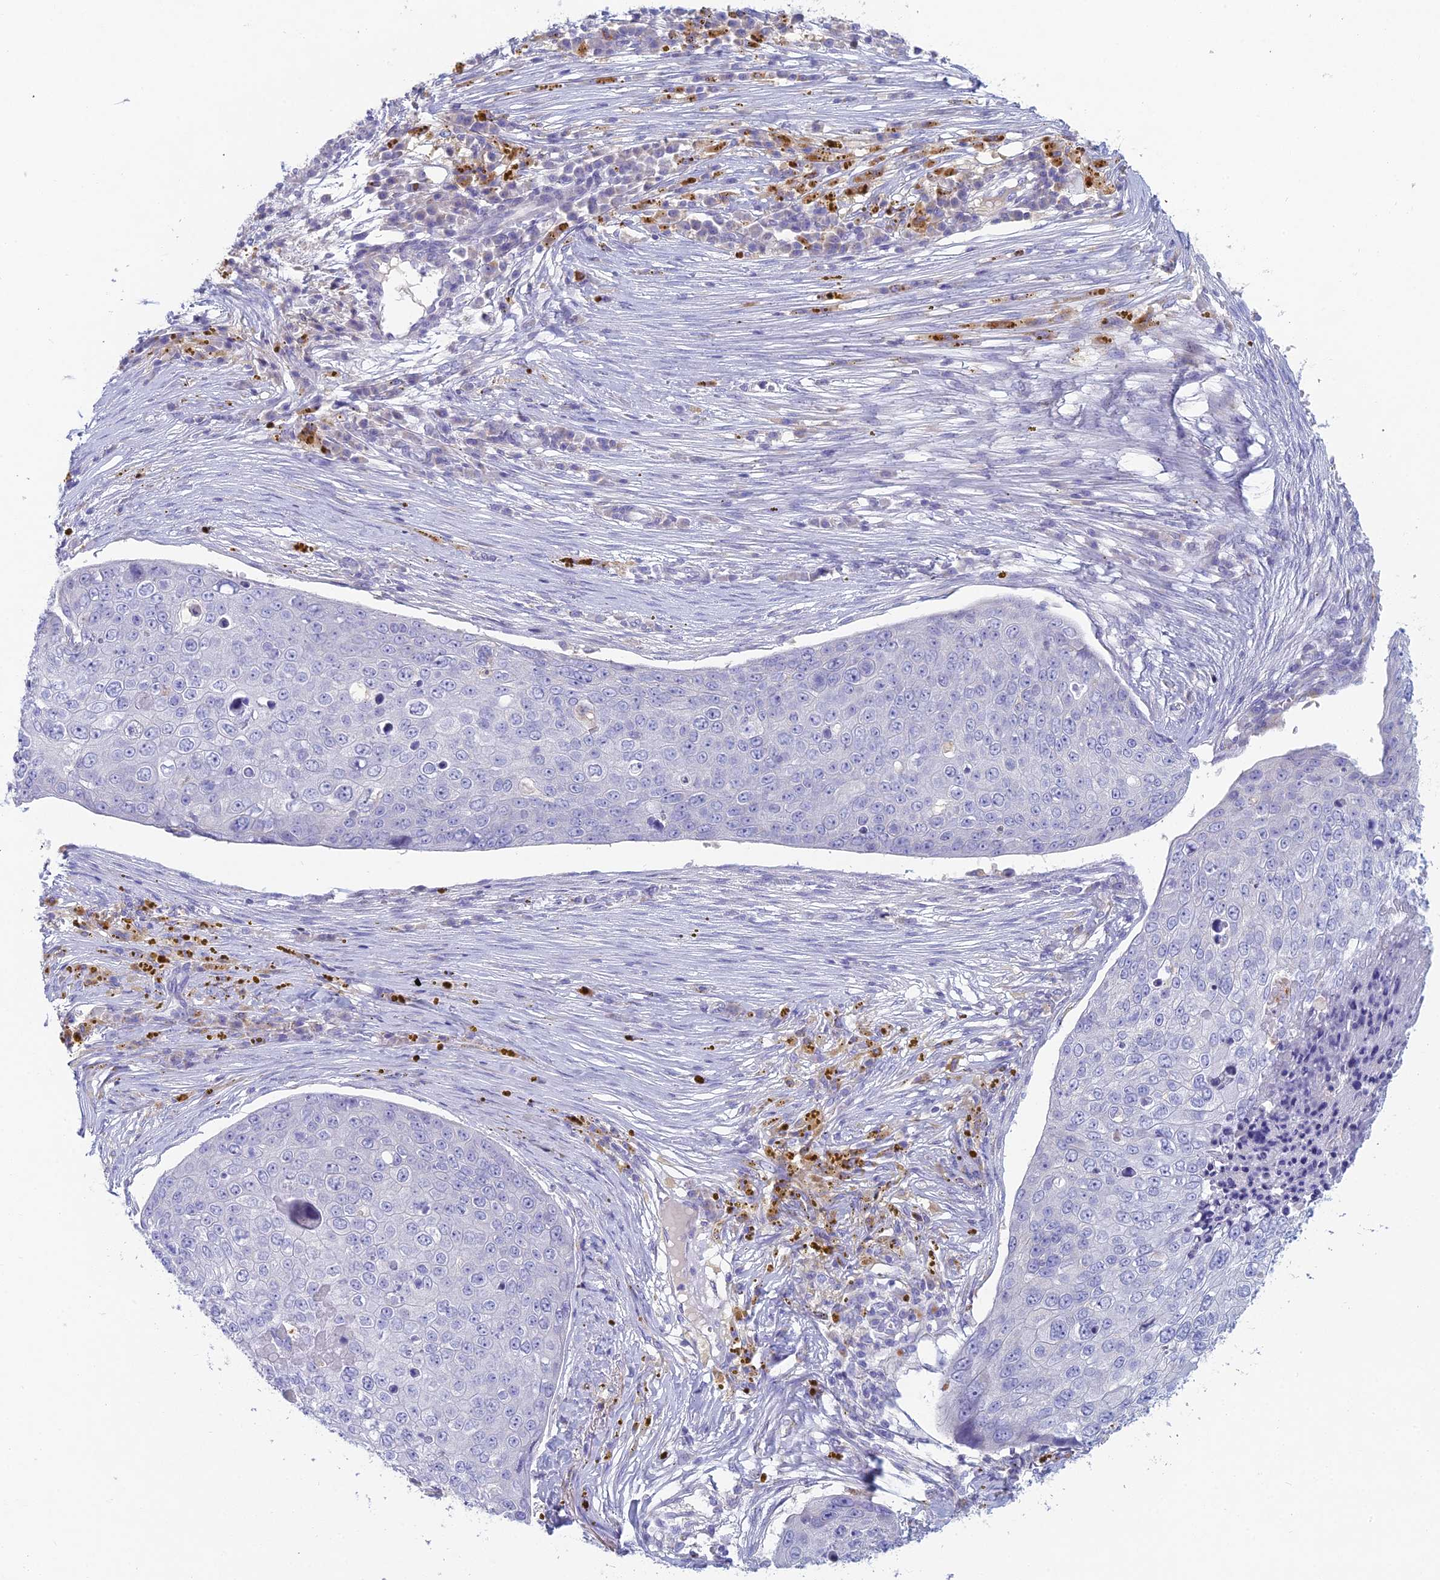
{"staining": {"intensity": "negative", "quantity": "none", "location": "none"}, "tissue": "skin cancer", "cell_type": "Tumor cells", "image_type": "cancer", "snomed": [{"axis": "morphology", "description": "Squamous cell carcinoma, NOS"}, {"axis": "topography", "description": "Skin"}], "caption": "Micrograph shows no significant protein positivity in tumor cells of skin squamous cell carcinoma.", "gene": "FERD3L", "patient": {"sex": "male", "age": 71}}